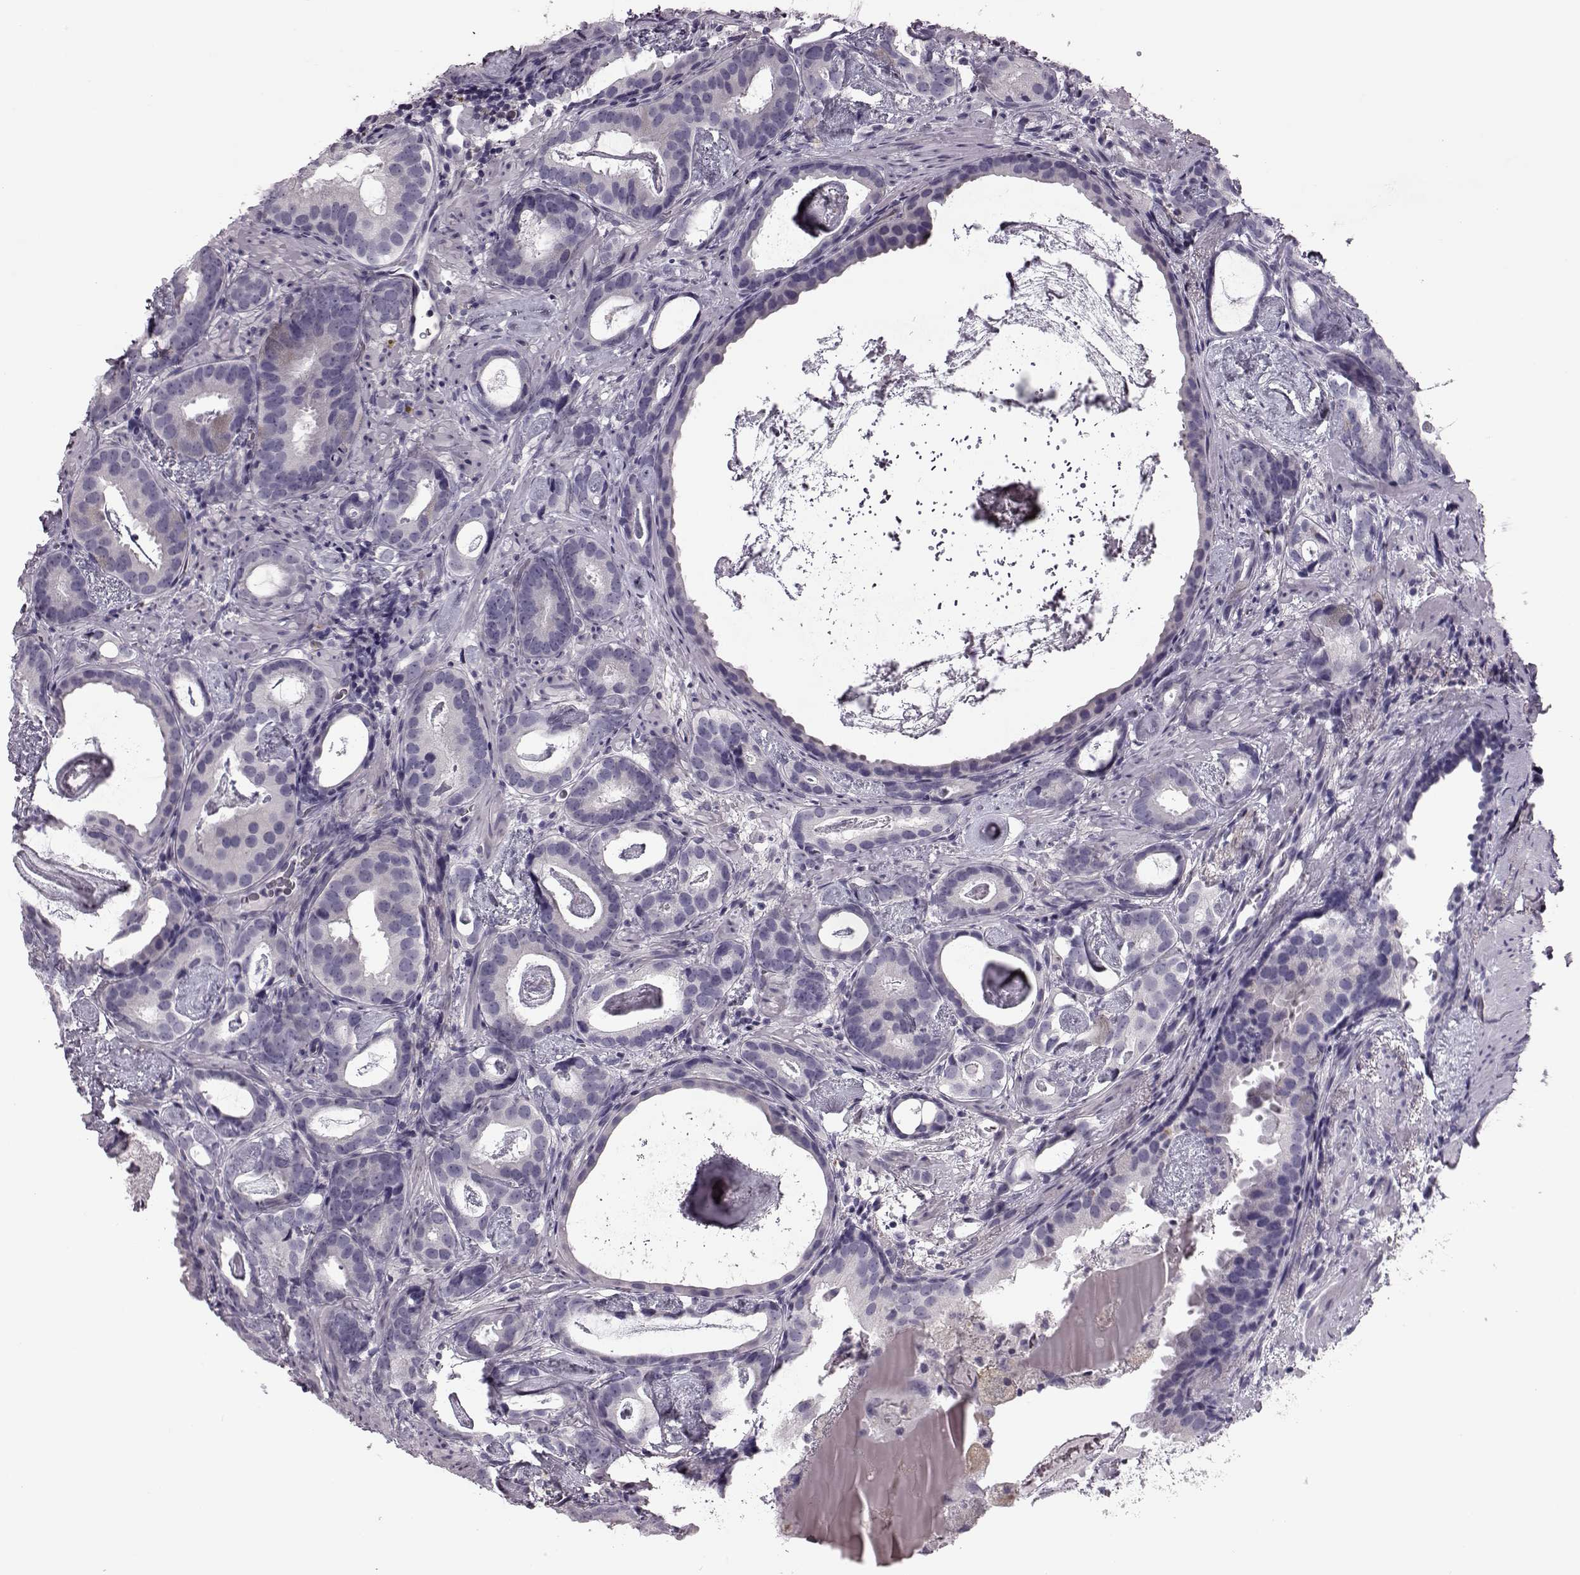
{"staining": {"intensity": "negative", "quantity": "none", "location": "none"}, "tissue": "prostate cancer", "cell_type": "Tumor cells", "image_type": "cancer", "snomed": [{"axis": "morphology", "description": "Adenocarcinoma, Low grade"}, {"axis": "topography", "description": "Prostate and seminal vesicle, NOS"}], "caption": "There is no significant expression in tumor cells of prostate cancer (low-grade adenocarcinoma).", "gene": "SNTG1", "patient": {"sex": "male", "age": 71}}